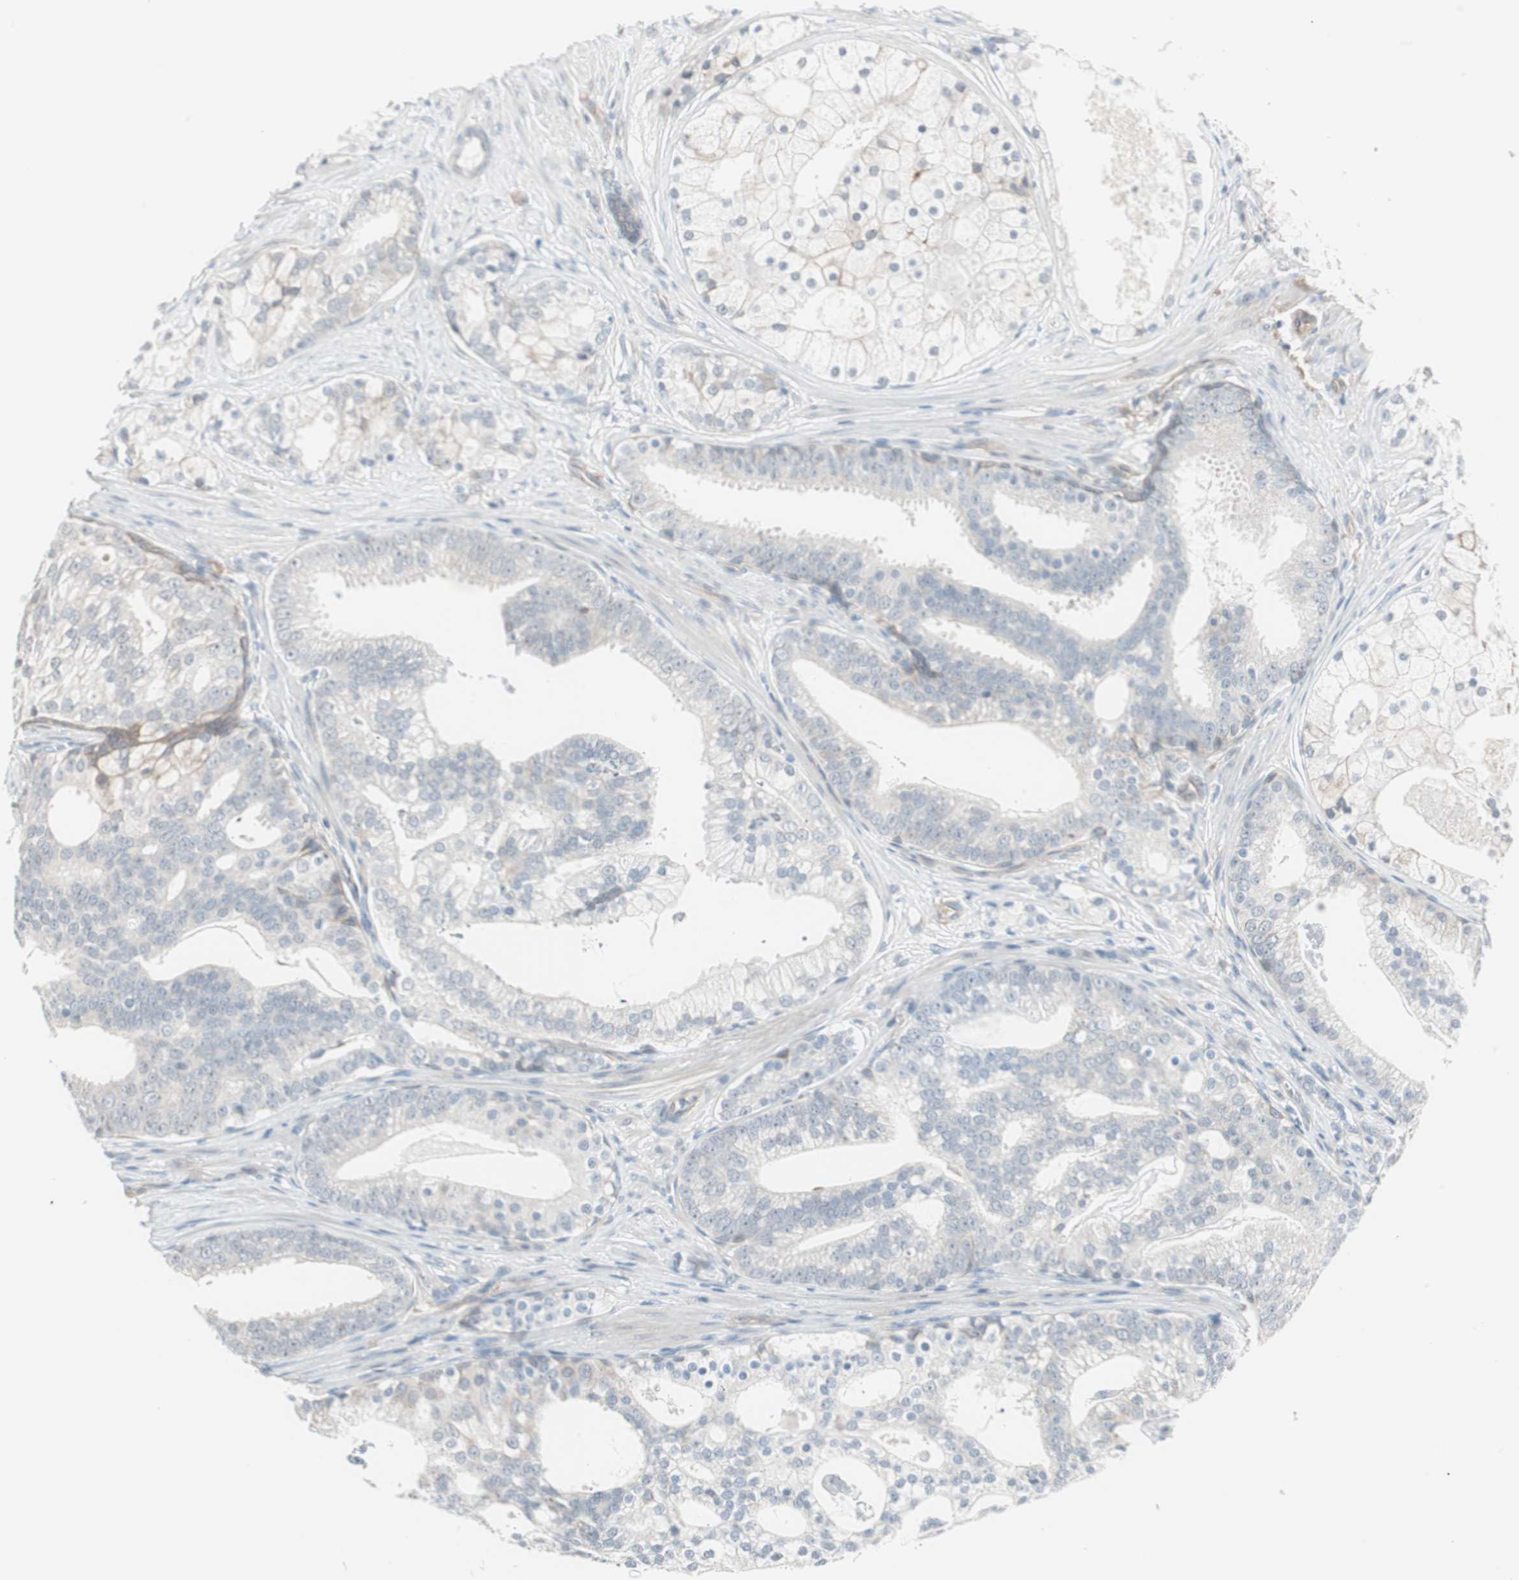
{"staining": {"intensity": "negative", "quantity": "none", "location": "none"}, "tissue": "prostate cancer", "cell_type": "Tumor cells", "image_type": "cancer", "snomed": [{"axis": "morphology", "description": "Adenocarcinoma, Low grade"}, {"axis": "topography", "description": "Prostate"}], "caption": "Immunohistochemistry of human adenocarcinoma (low-grade) (prostate) shows no staining in tumor cells. (Brightfield microscopy of DAB (3,3'-diaminobenzidine) immunohistochemistry at high magnification).", "gene": "ITGB4", "patient": {"sex": "male", "age": 58}}